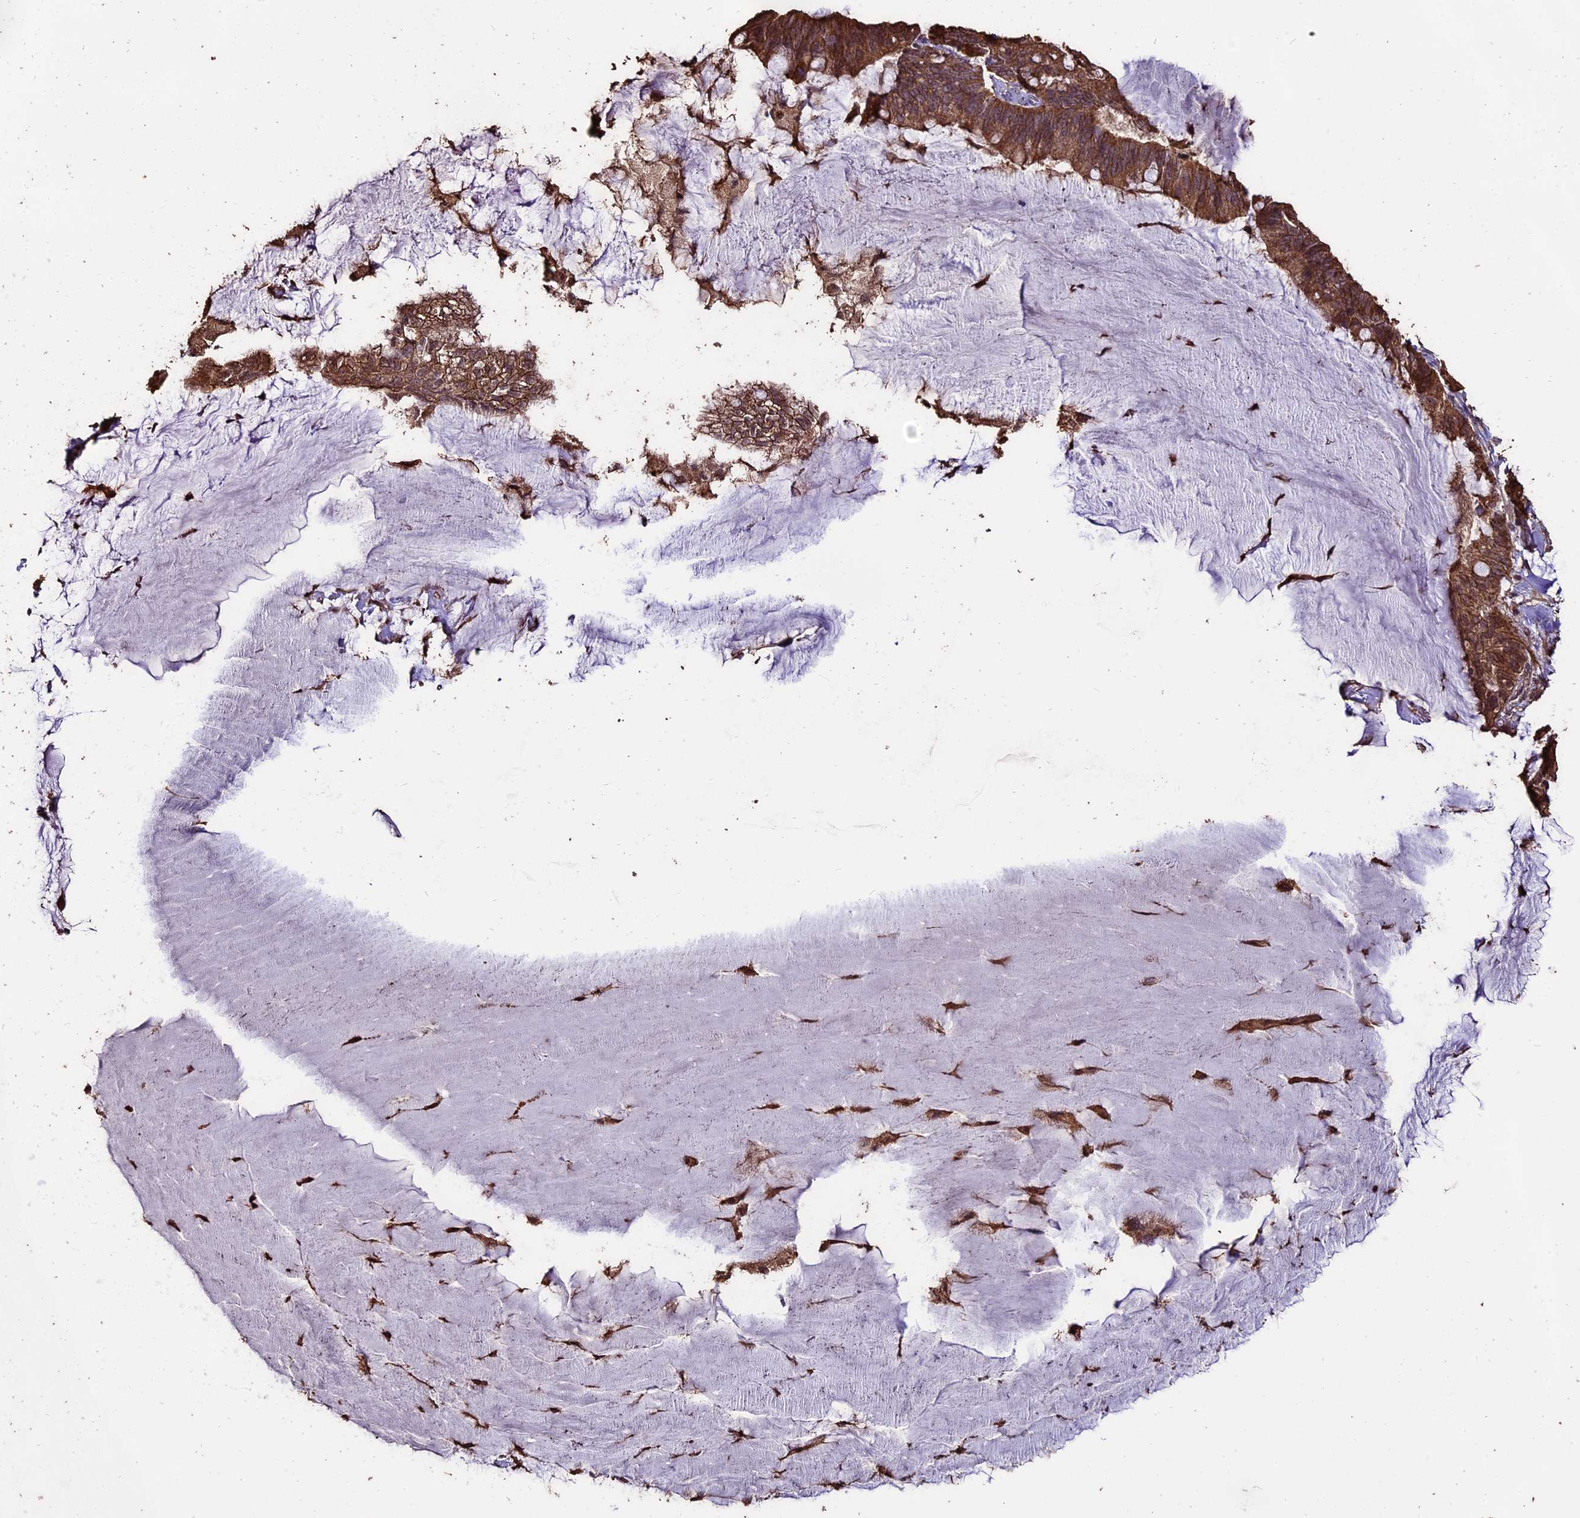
{"staining": {"intensity": "moderate", "quantity": ">75%", "location": "cytoplasmic/membranous"}, "tissue": "ovarian cancer", "cell_type": "Tumor cells", "image_type": "cancer", "snomed": [{"axis": "morphology", "description": "Cystadenocarcinoma, mucinous, NOS"}, {"axis": "topography", "description": "Ovary"}], "caption": "This image demonstrates ovarian mucinous cystadenocarcinoma stained with immunohistochemistry (IHC) to label a protein in brown. The cytoplasmic/membranous of tumor cells show moderate positivity for the protein. Nuclei are counter-stained blue.", "gene": "PGPEP1L", "patient": {"sex": "female", "age": 61}}